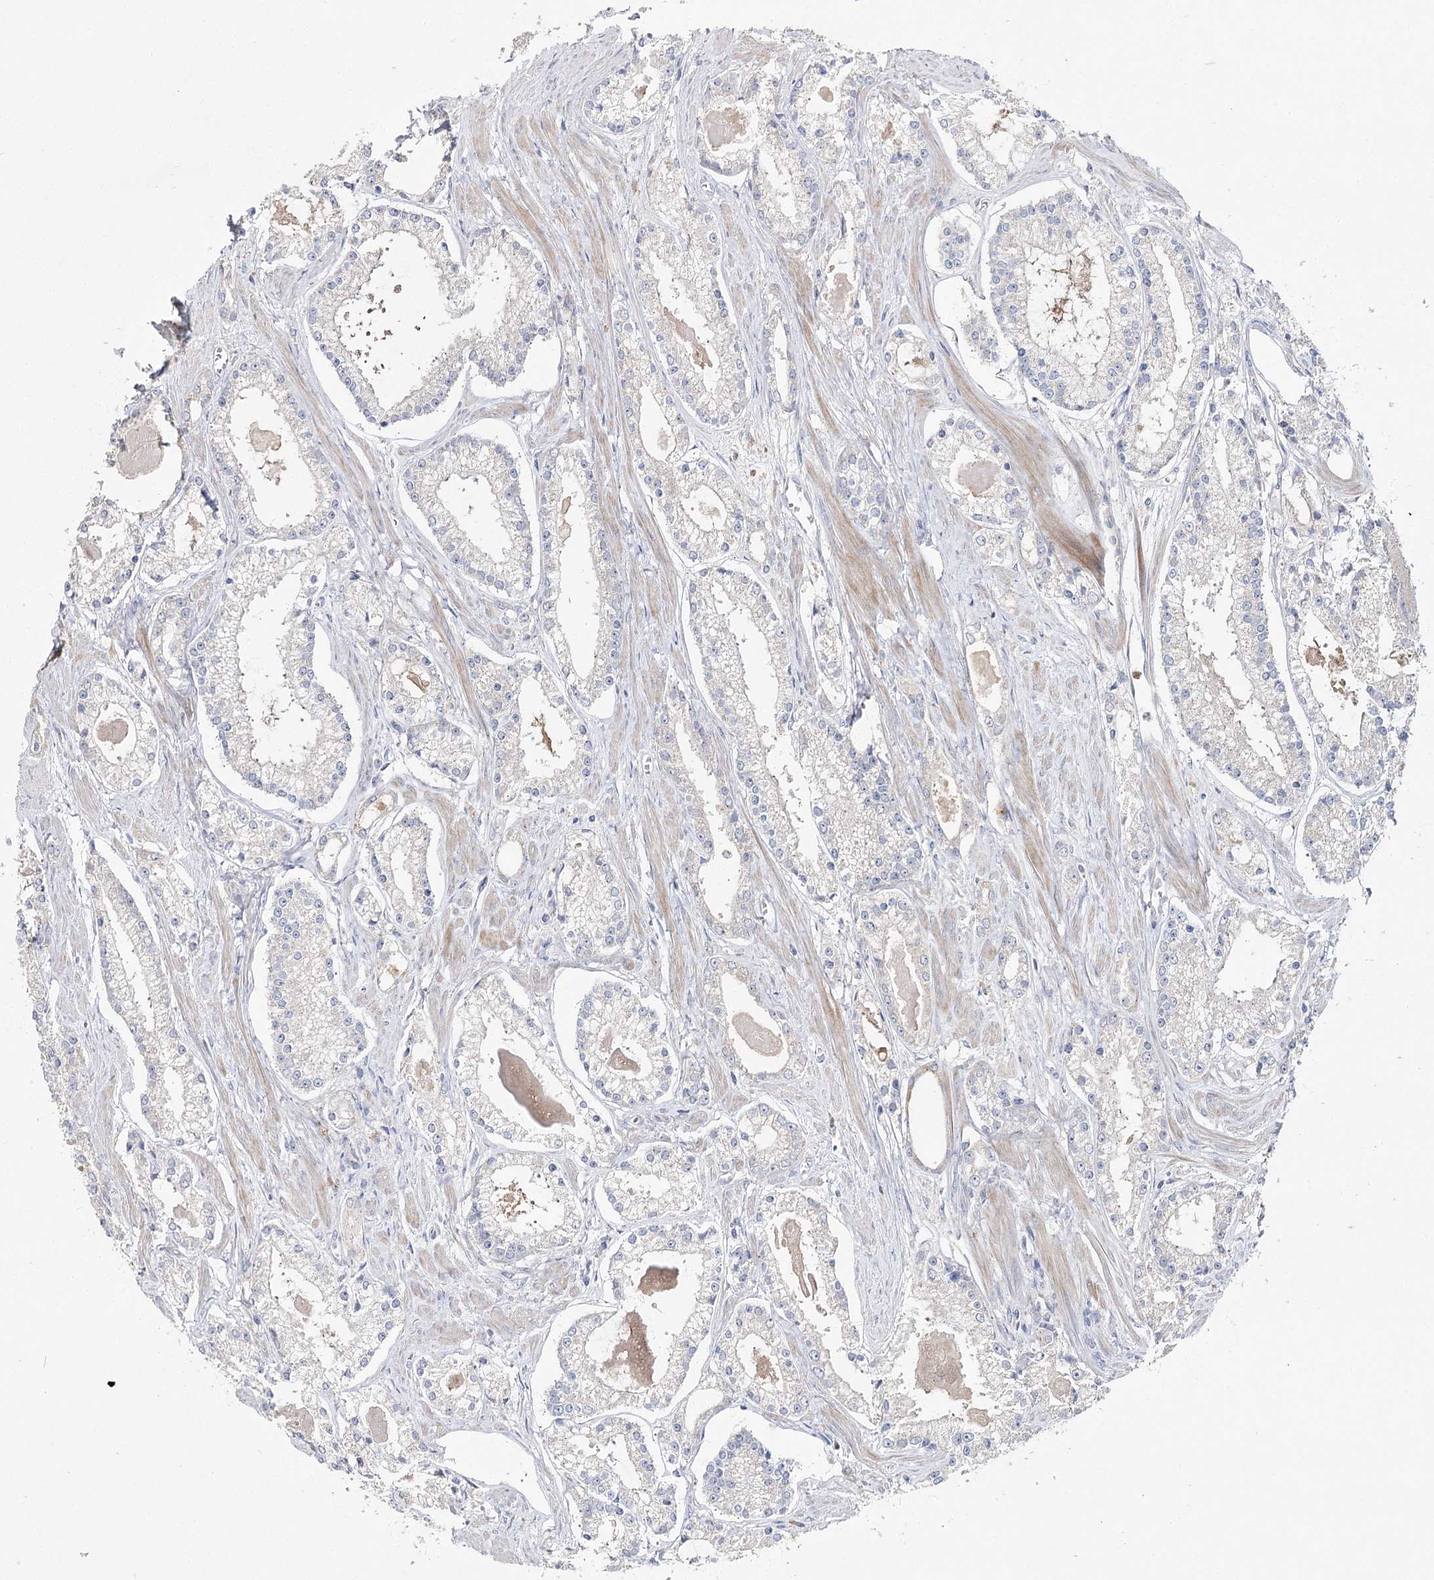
{"staining": {"intensity": "negative", "quantity": "none", "location": "none"}, "tissue": "prostate cancer", "cell_type": "Tumor cells", "image_type": "cancer", "snomed": [{"axis": "morphology", "description": "Adenocarcinoma, Low grade"}, {"axis": "topography", "description": "Prostate"}], "caption": "Tumor cells show no significant positivity in prostate cancer (adenocarcinoma (low-grade)).", "gene": "NRAP", "patient": {"sex": "male", "age": 54}}